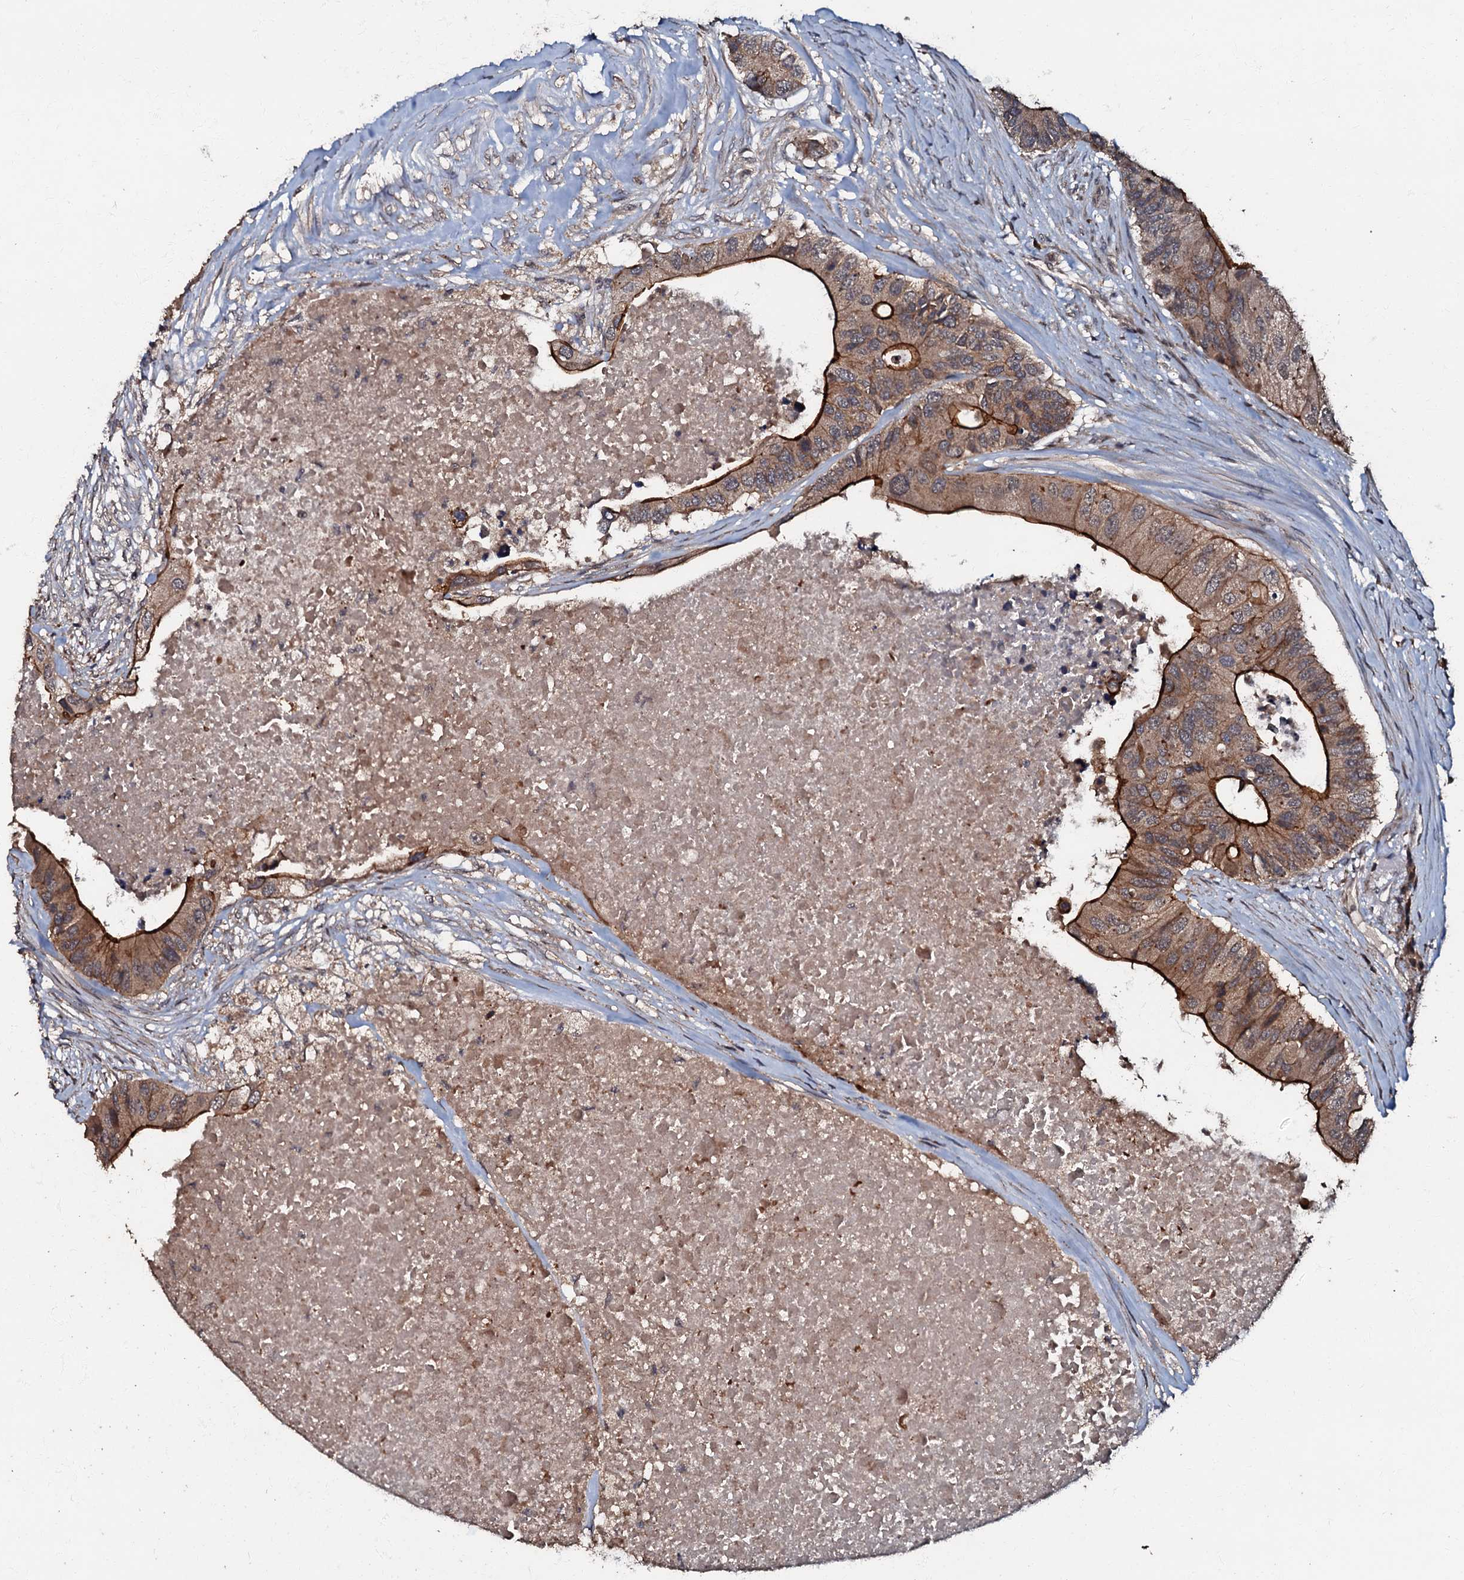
{"staining": {"intensity": "strong", "quantity": "25%-75%", "location": "cytoplasmic/membranous"}, "tissue": "colorectal cancer", "cell_type": "Tumor cells", "image_type": "cancer", "snomed": [{"axis": "morphology", "description": "Adenocarcinoma, NOS"}, {"axis": "topography", "description": "Colon"}], "caption": "Protein staining of colorectal adenocarcinoma tissue displays strong cytoplasmic/membranous positivity in approximately 25%-75% of tumor cells.", "gene": "MANSC4", "patient": {"sex": "male", "age": 71}}